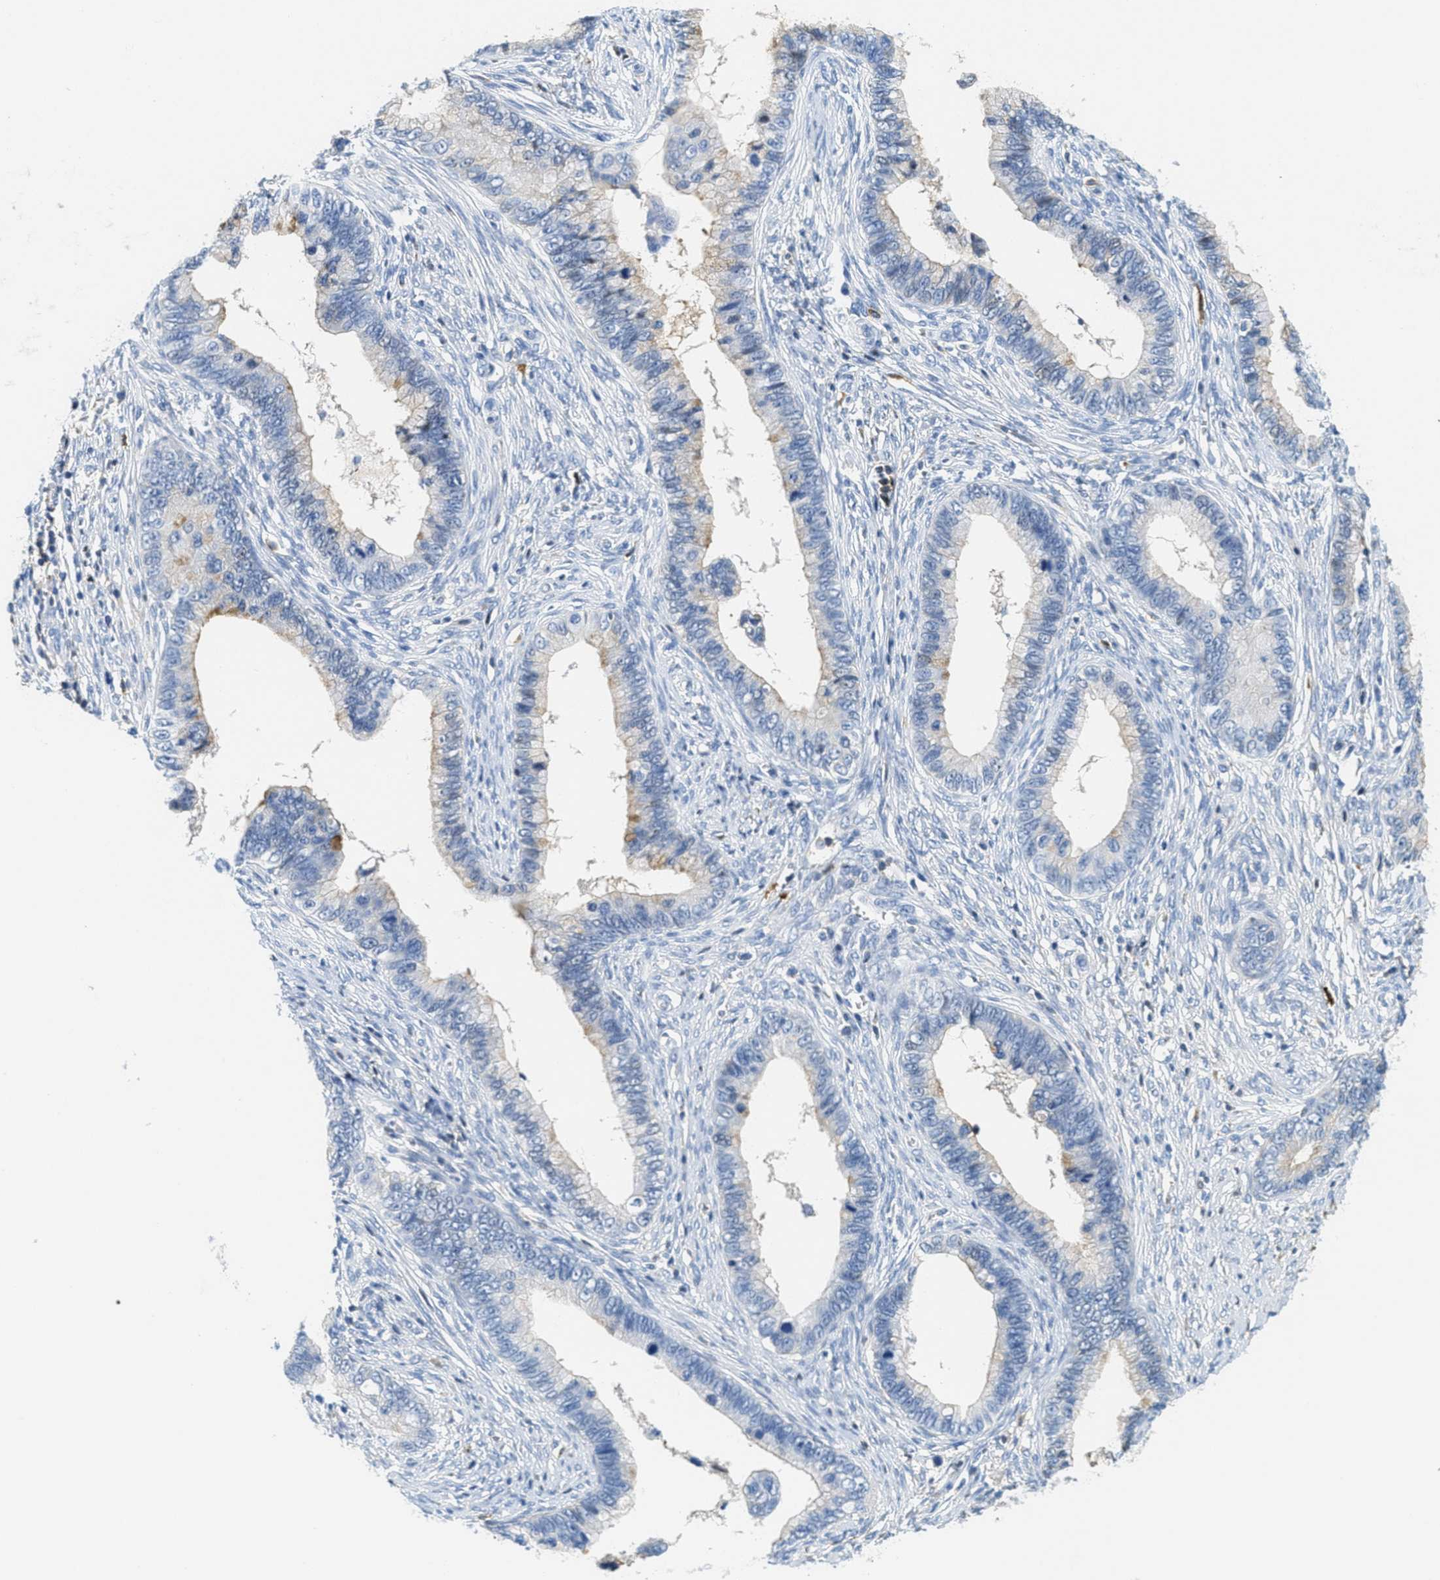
{"staining": {"intensity": "weak", "quantity": "<25%", "location": "cytoplasmic/membranous"}, "tissue": "cervical cancer", "cell_type": "Tumor cells", "image_type": "cancer", "snomed": [{"axis": "morphology", "description": "Adenocarcinoma, NOS"}, {"axis": "topography", "description": "Cervix"}], "caption": "This is an immunohistochemistry (IHC) micrograph of cervical cancer (adenocarcinoma). There is no expression in tumor cells.", "gene": "SERPINA1", "patient": {"sex": "female", "age": 44}}